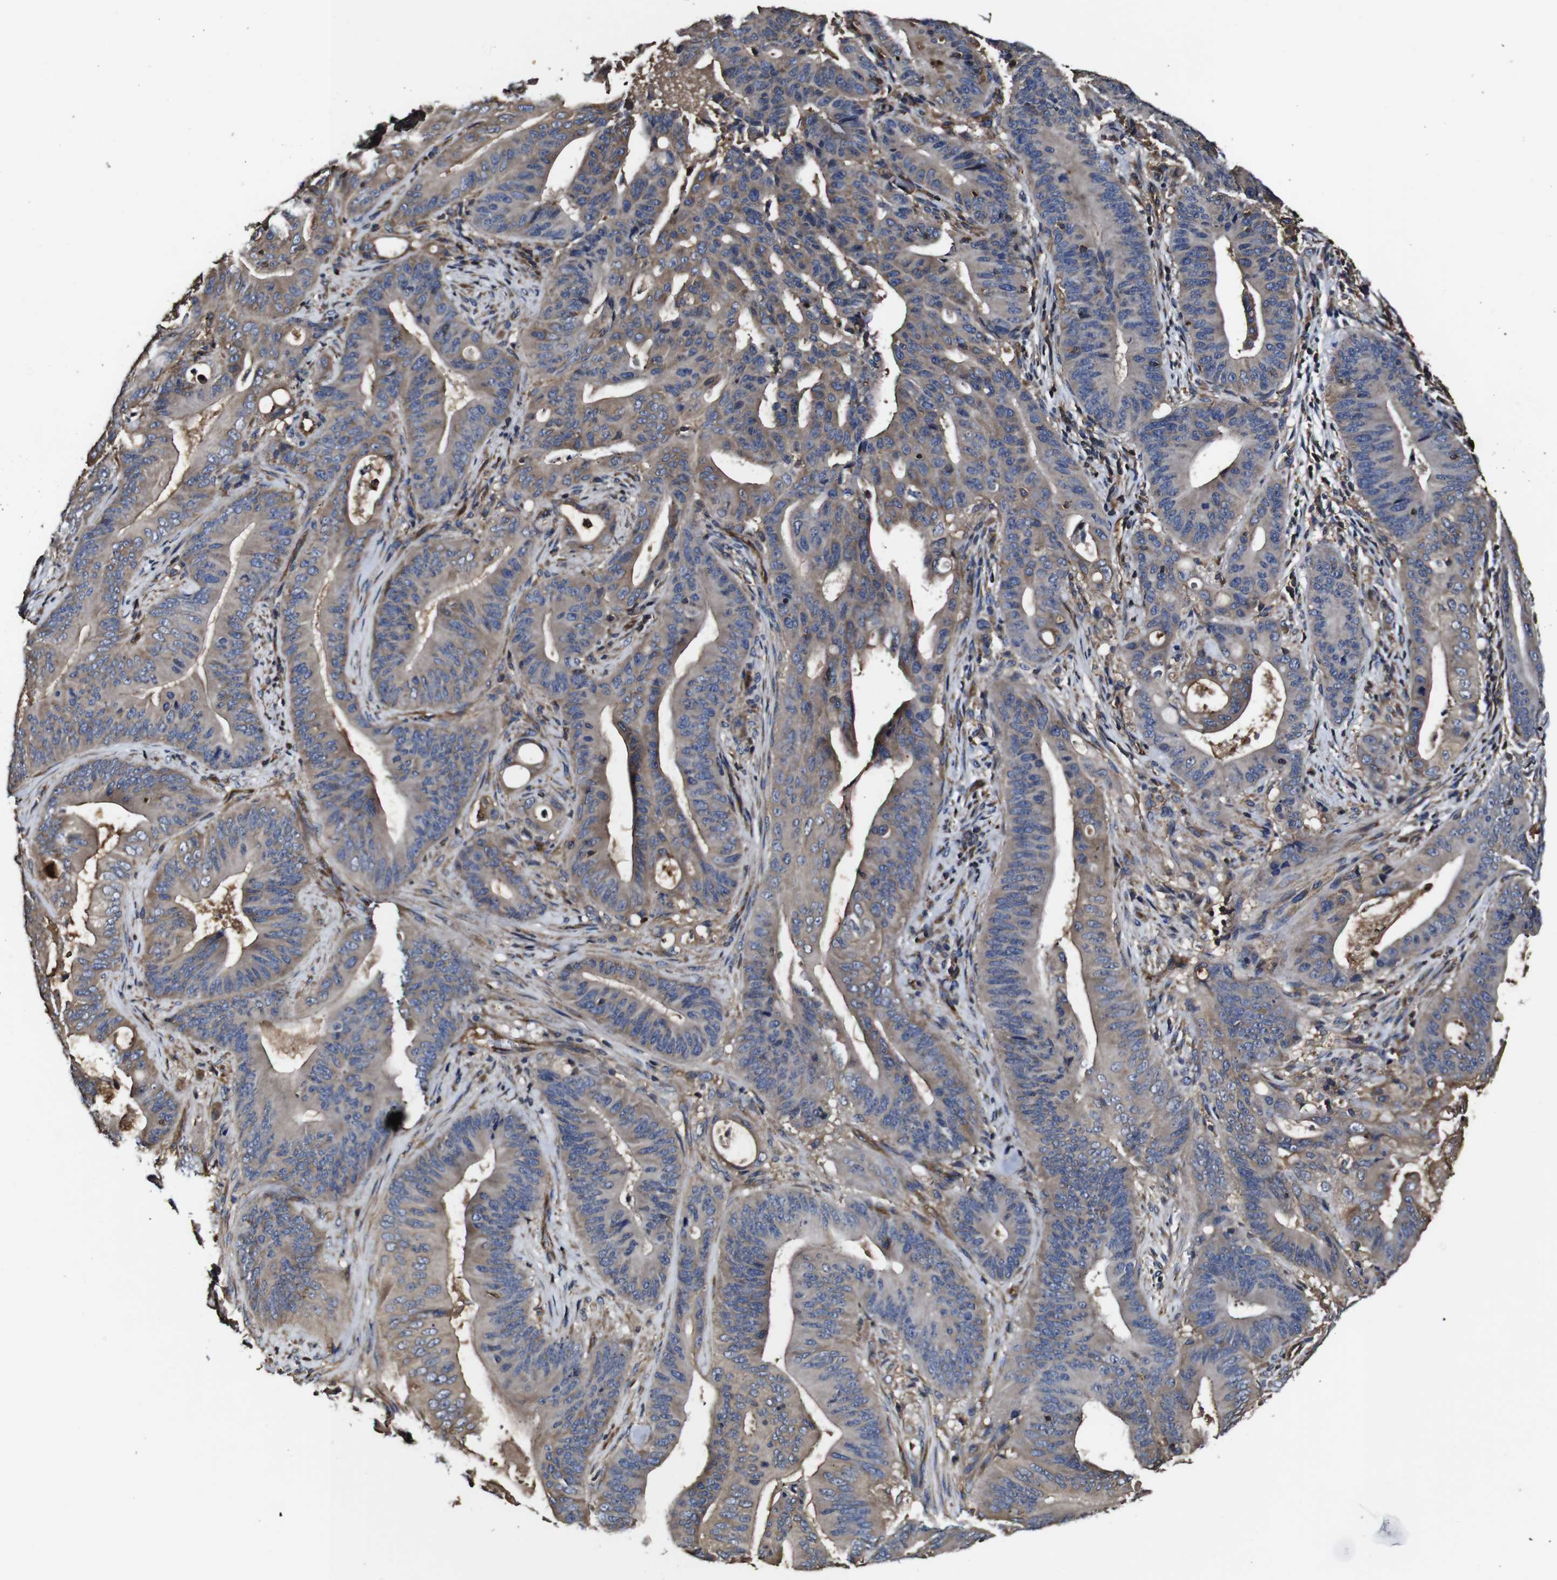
{"staining": {"intensity": "moderate", "quantity": "25%-75%", "location": "cytoplasmic/membranous"}, "tissue": "pancreatic cancer", "cell_type": "Tumor cells", "image_type": "cancer", "snomed": [{"axis": "morphology", "description": "Normal tissue, NOS"}, {"axis": "topography", "description": "Lymph node"}], "caption": "Moderate cytoplasmic/membranous positivity for a protein is appreciated in about 25%-75% of tumor cells of pancreatic cancer using immunohistochemistry (IHC).", "gene": "MSN", "patient": {"sex": "male", "age": 62}}